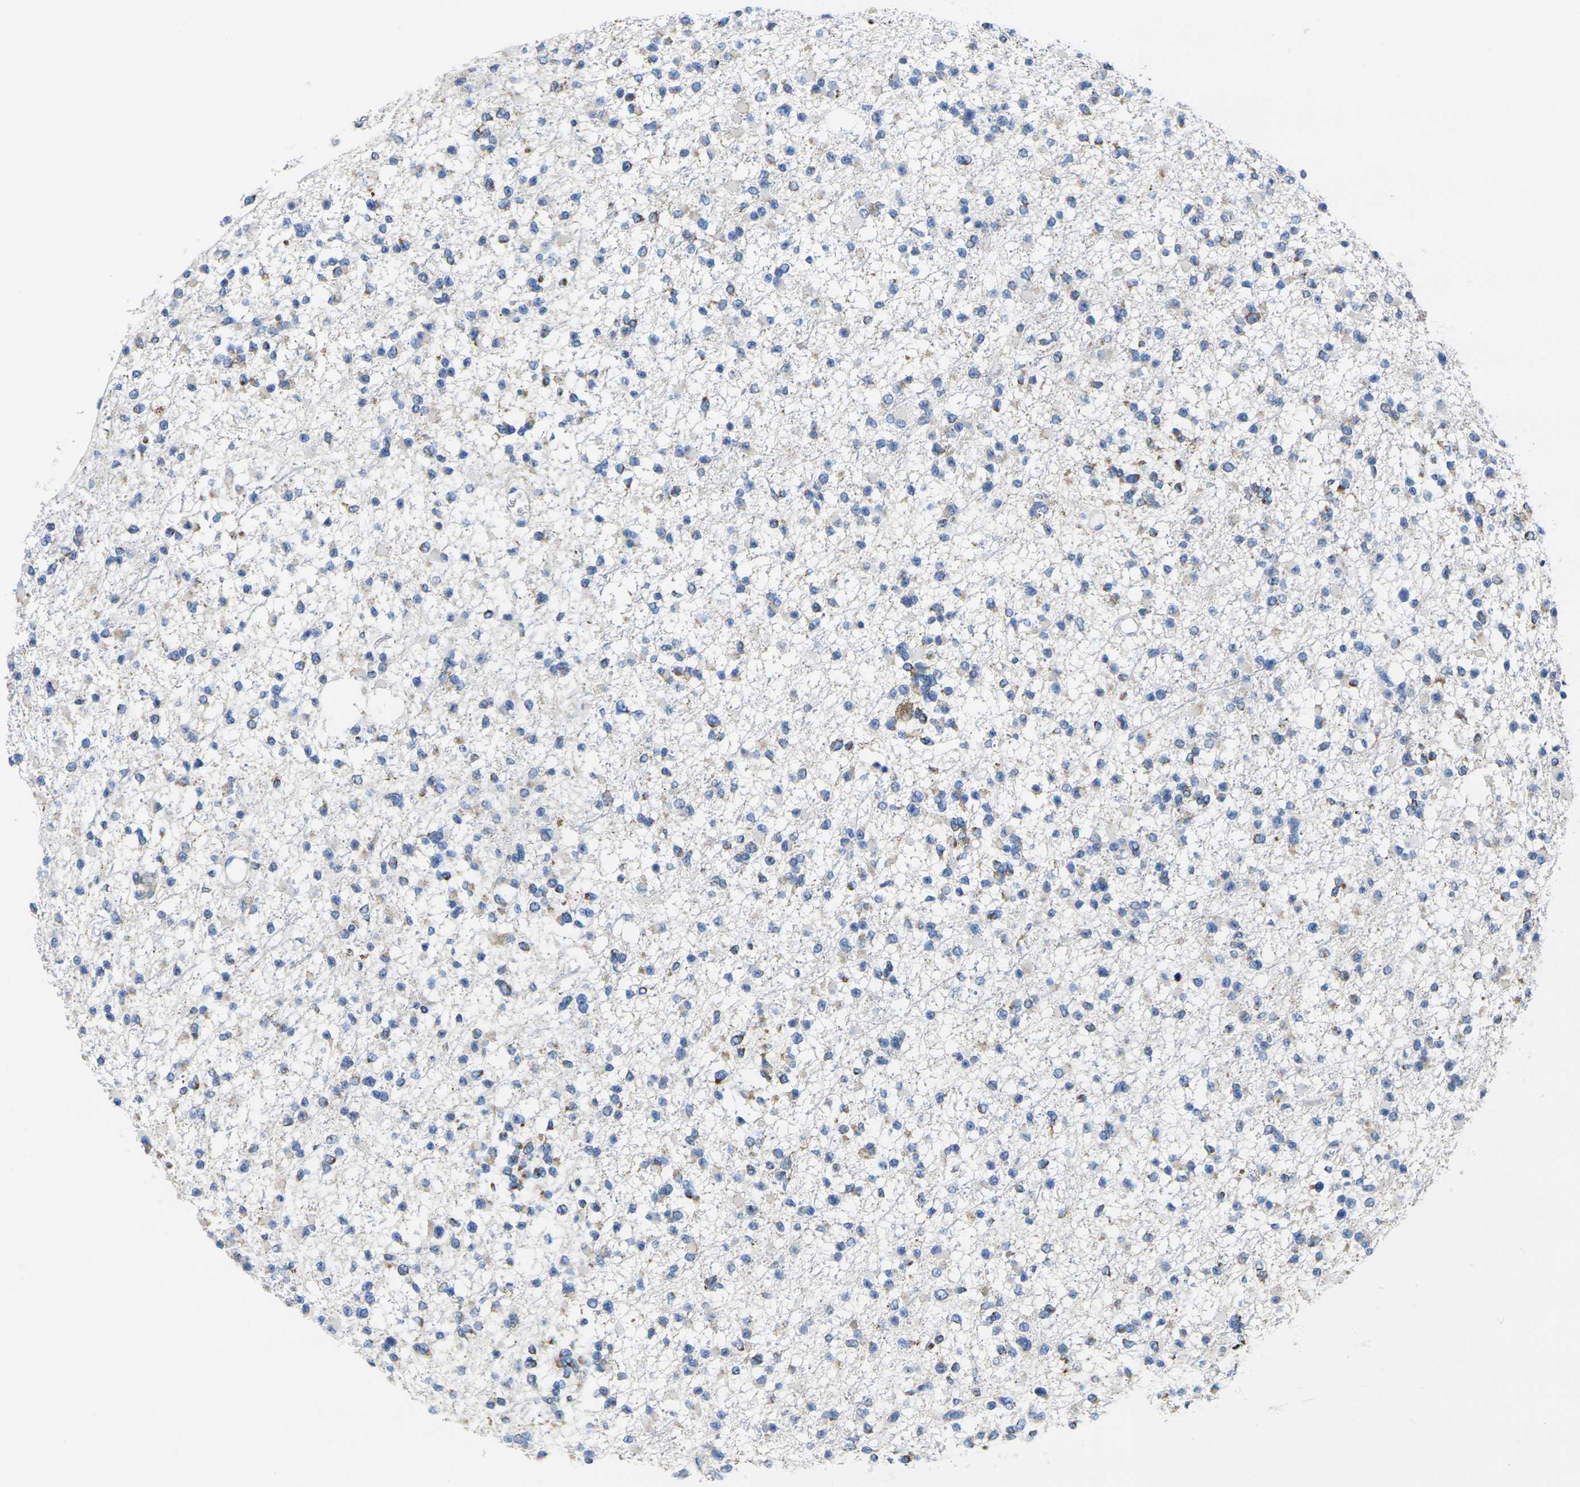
{"staining": {"intensity": "moderate", "quantity": "<25%", "location": "cytoplasmic/membranous"}, "tissue": "glioma", "cell_type": "Tumor cells", "image_type": "cancer", "snomed": [{"axis": "morphology", "description": "Glioma, malignant, Low grade"}, {"axis": "topography", "description": "Brain"}], "caption": "This is a photomicrograph of IHC staining of malignant low-grade glioma, which shows moderate staining in the cytoplasmic/membranous of tumor cells.", "gene": "TMEM204", "patient": {"sex": "female", "age": 22}}